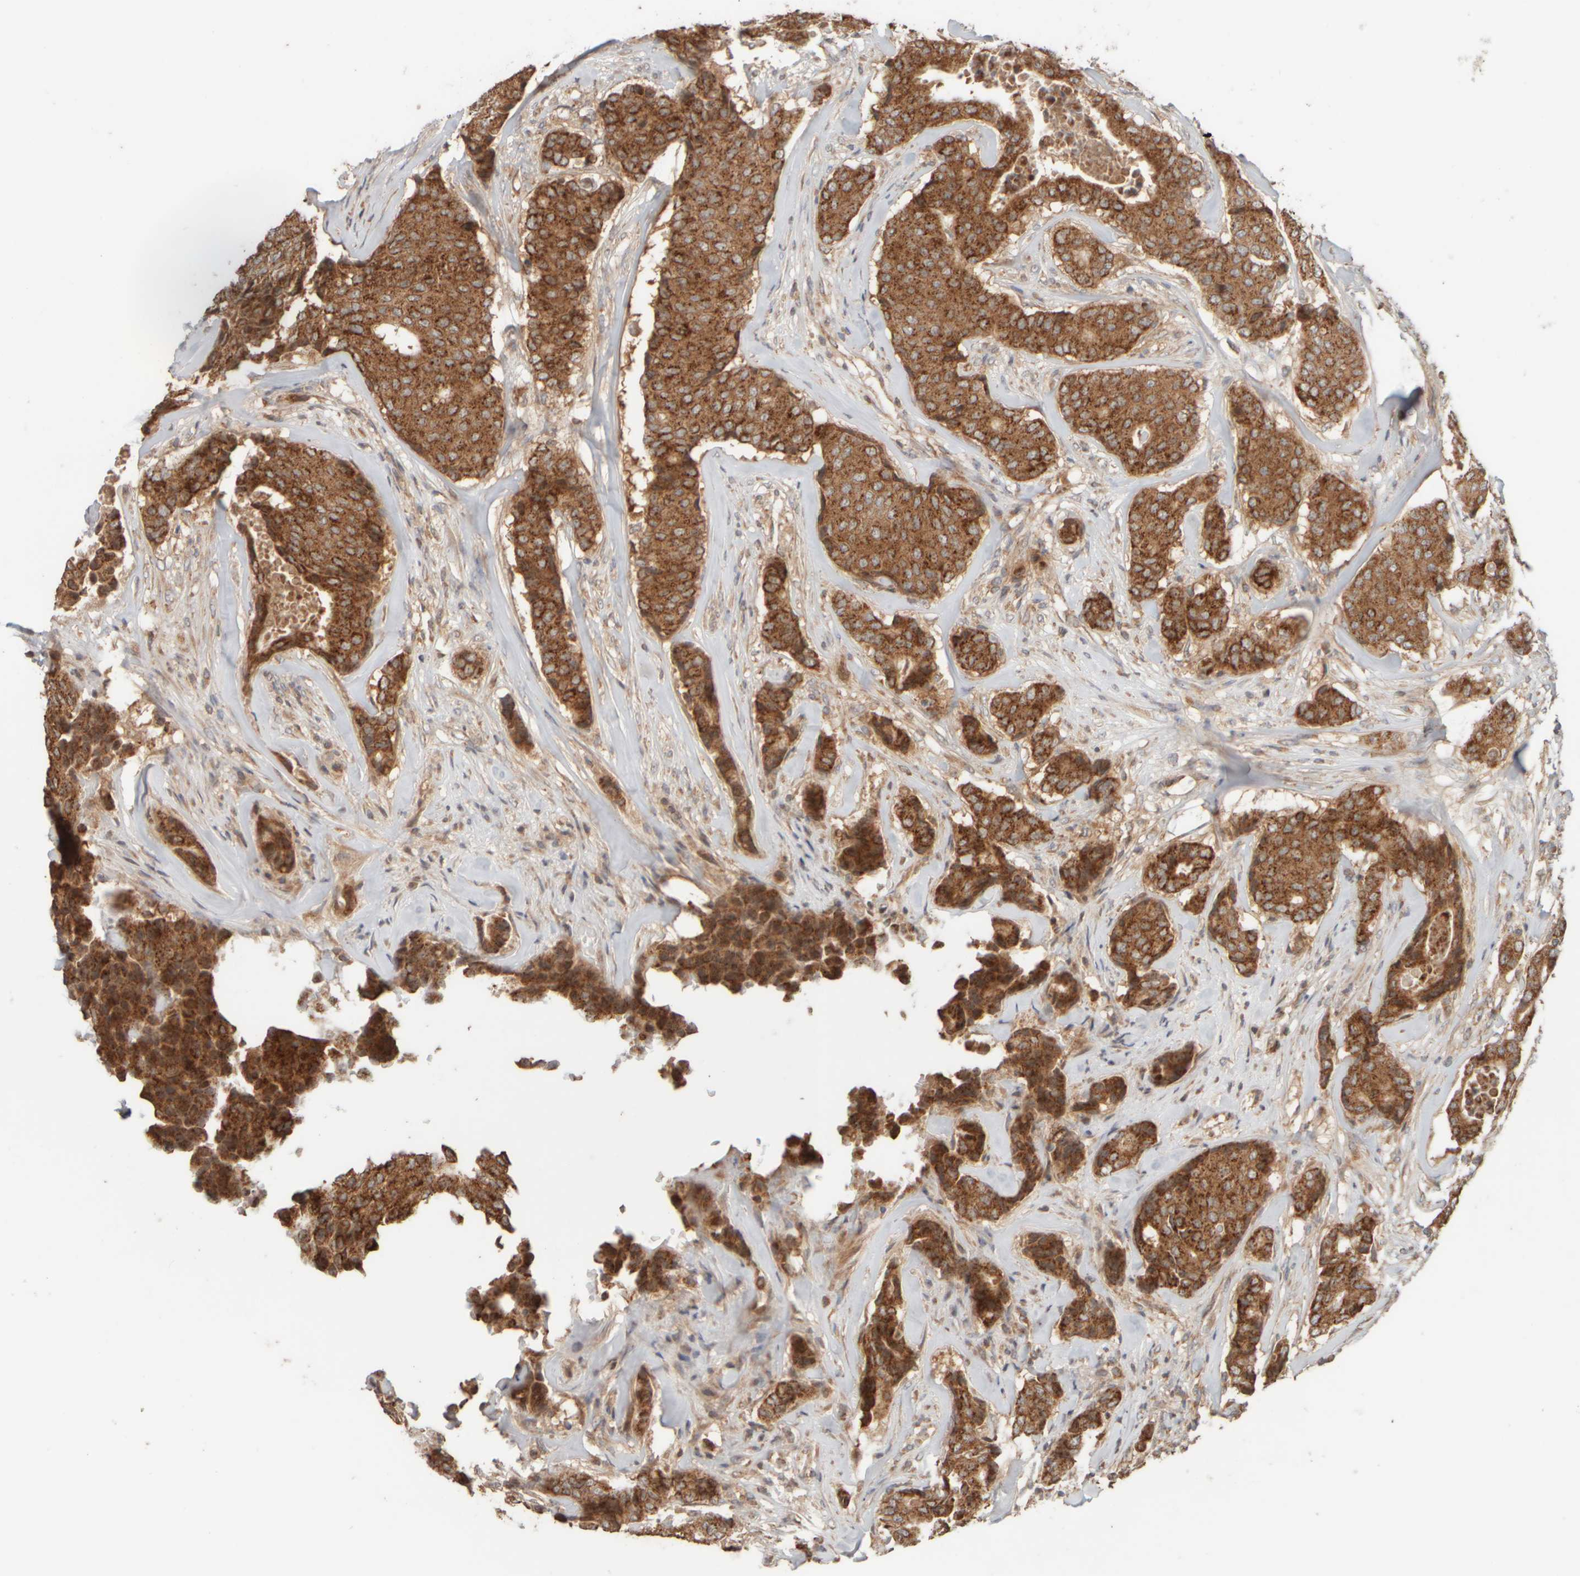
{"staining": {"intensity": "strong", "quantity": ">75%", "location": "cytoplasmic/membranous"}, "tissue": "breast cancer", "cell_type": "Tumor cells", "image_type": "cancer", "snomed": [{"axis": "morphology", "description": "Duct carcinoma"}, {"axis": "topography", "description": "Breast"}], "caption": "This photomicrograph exhibits IHC staining of human breast cancer (intraductal carcinoma), with high strong cytoplasmic/membranous staining in approximately >75% of tumor cells.", "gene": "EIF2B3", "patient": {"sex": "female", "age": 75}}